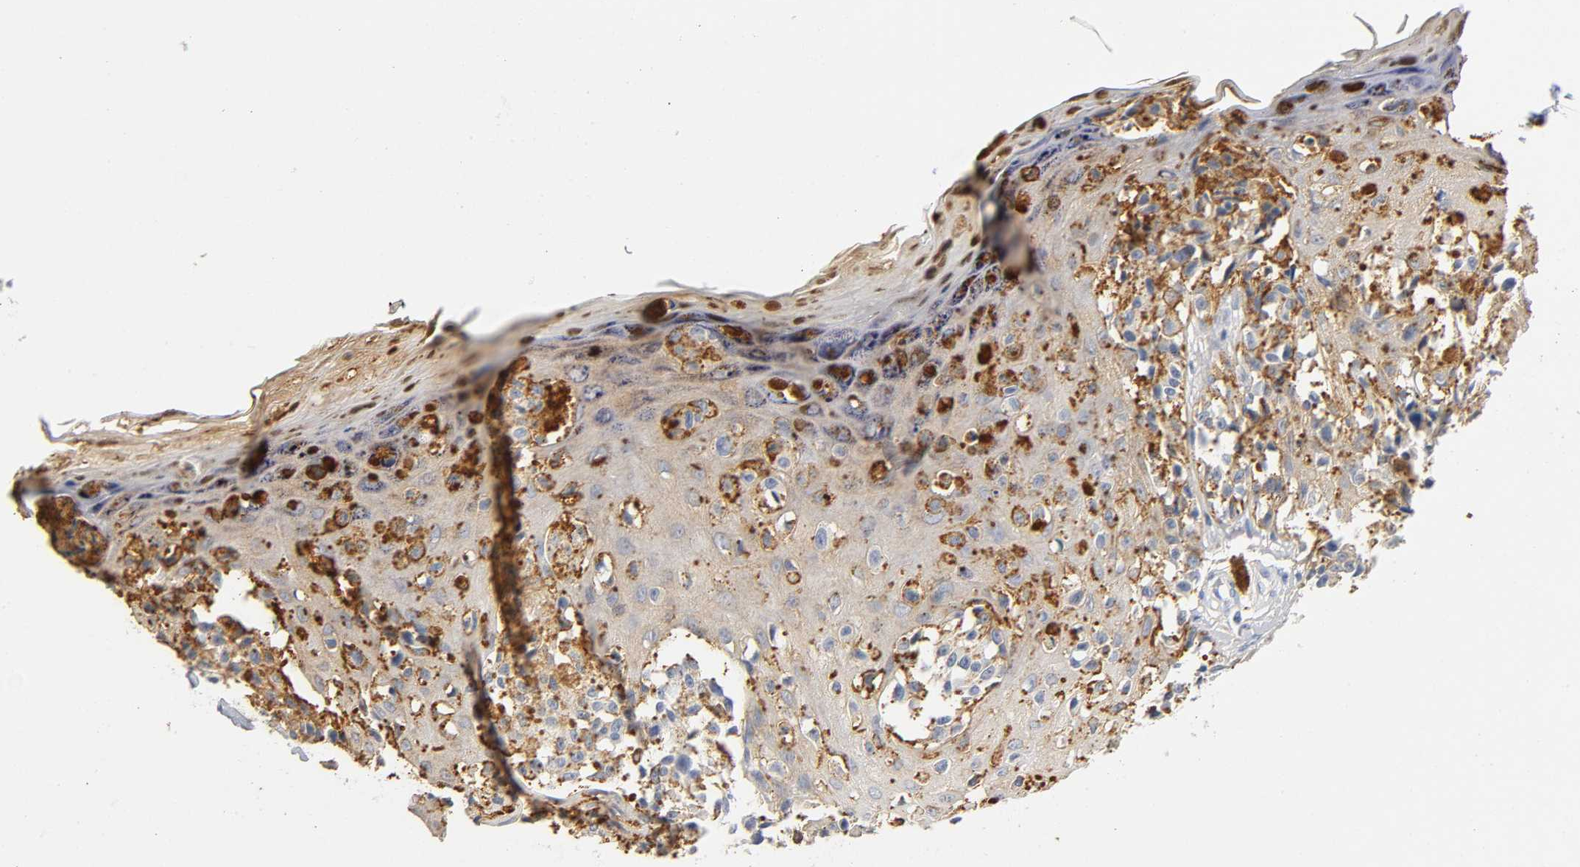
{"staining": {"intensity": "moderate", "quantity": ">75%", "location": "cytoplasmic/membranous"}, "tissue": "melanoma", "cell_type": "Tumor cells", "image_type": "cancer", "snomed": [{"axis": "morphology", "description": "Malignant melanoma, NOS"}, {"axis": "topography", "description": "Skin"}], "caption": "The histopathology image reveals staining of melanoma, revealing moderate cytoplasmic/membranous protein expression (brown color) within tumor cells.", "gene": "TNC", "patient": {"sex": "female", "age": 38}}